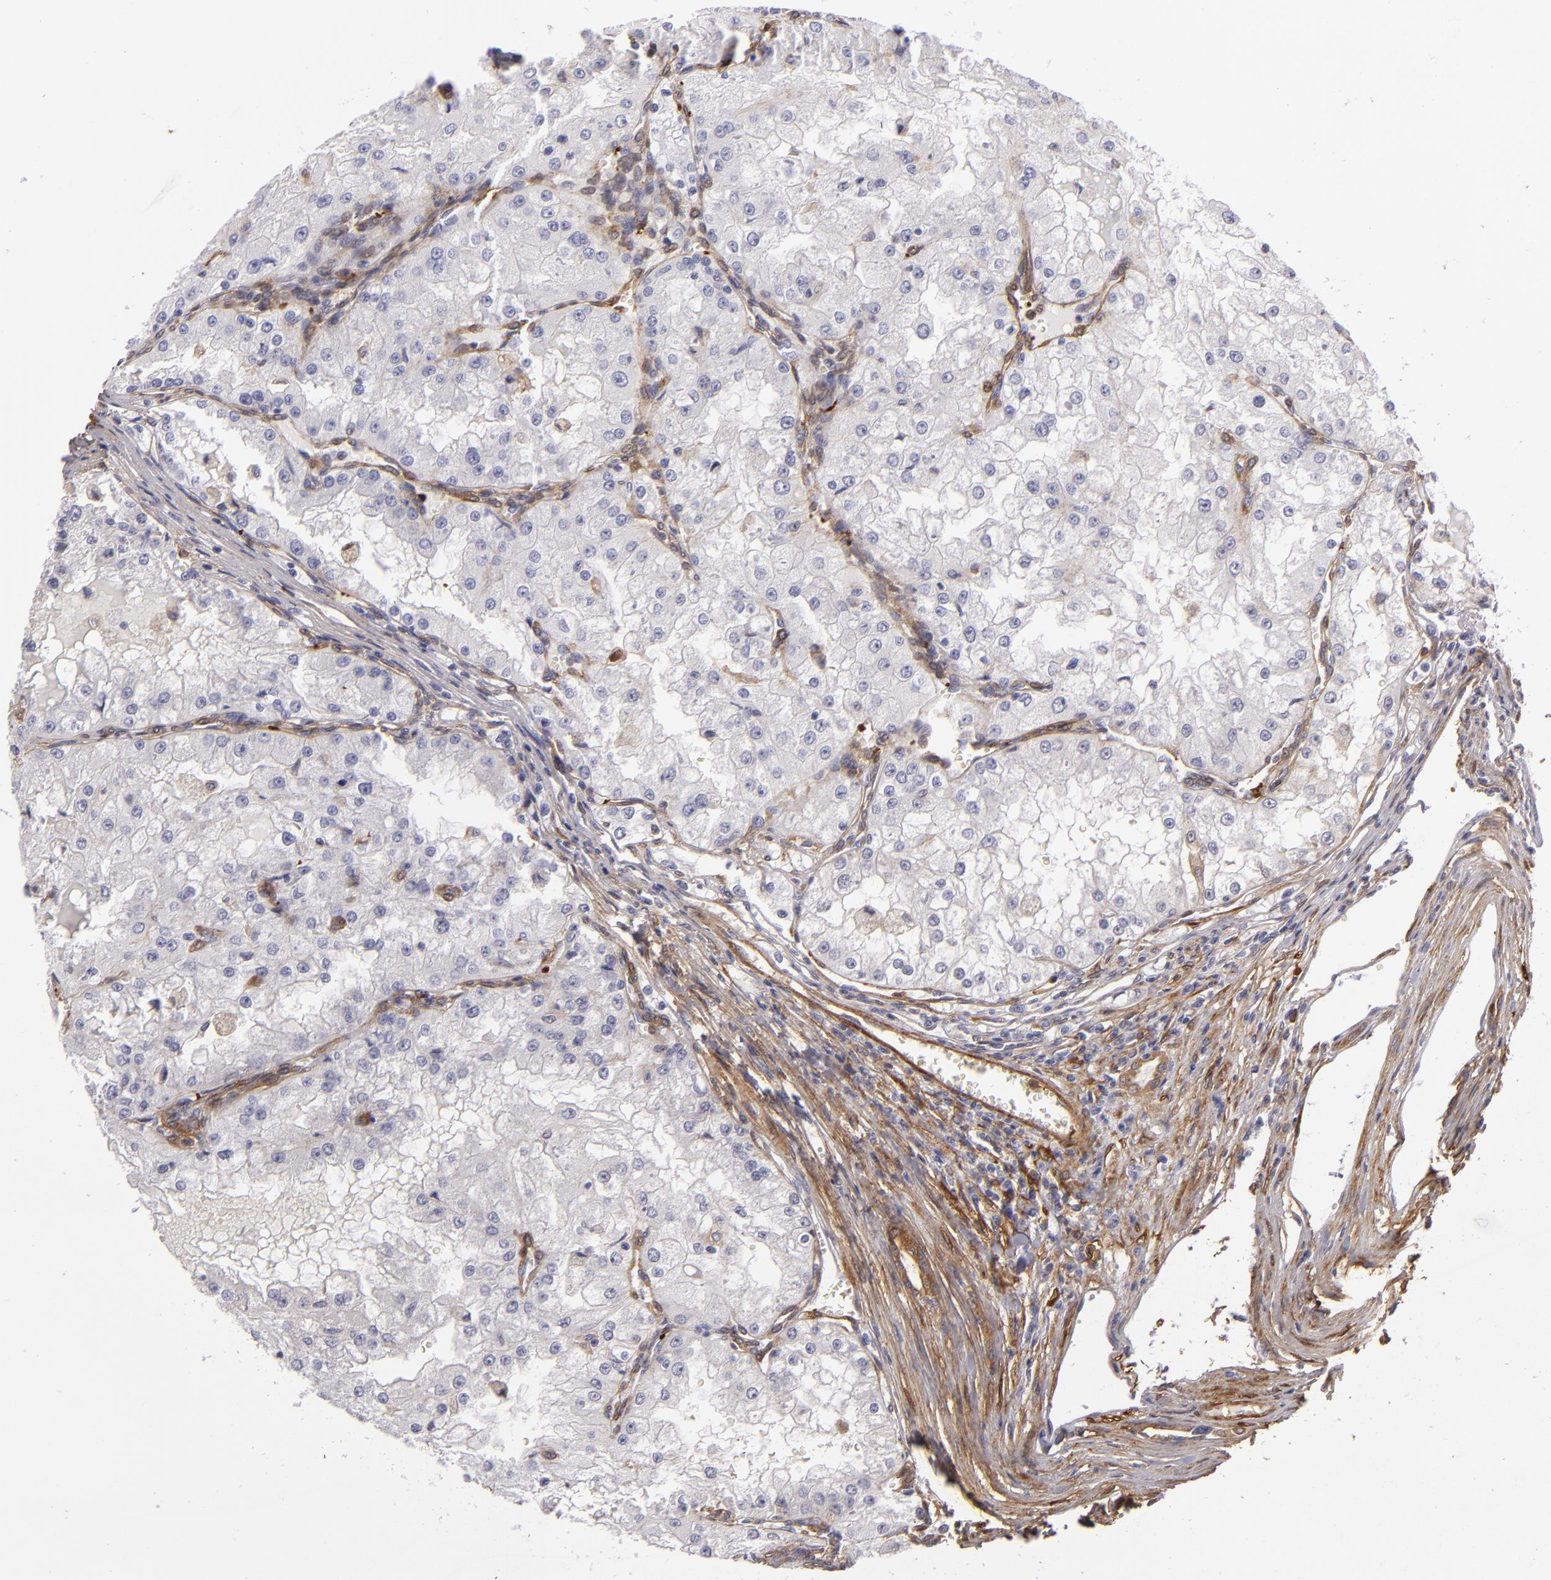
{"staining": {"intensity": "negative", "quantity": "none", "location": "none"}, "tissue": "renal cancer", "cell_type": "Tumor cells", "image_type": "cancer", "snomed": [{"axis": "morphology", "description": "Adenocarcinoma, NOS"}, {"axis": "topography", "description": "Kidney"}], "caption": "DAB (3,3'-diaminobenzidine) immunohistochemical staining of renal cancer (adenocarcinoma) displays no significant expression in tumor cells.", "gene": "VCL", "patient": {"sex": "female", "age": 74}}